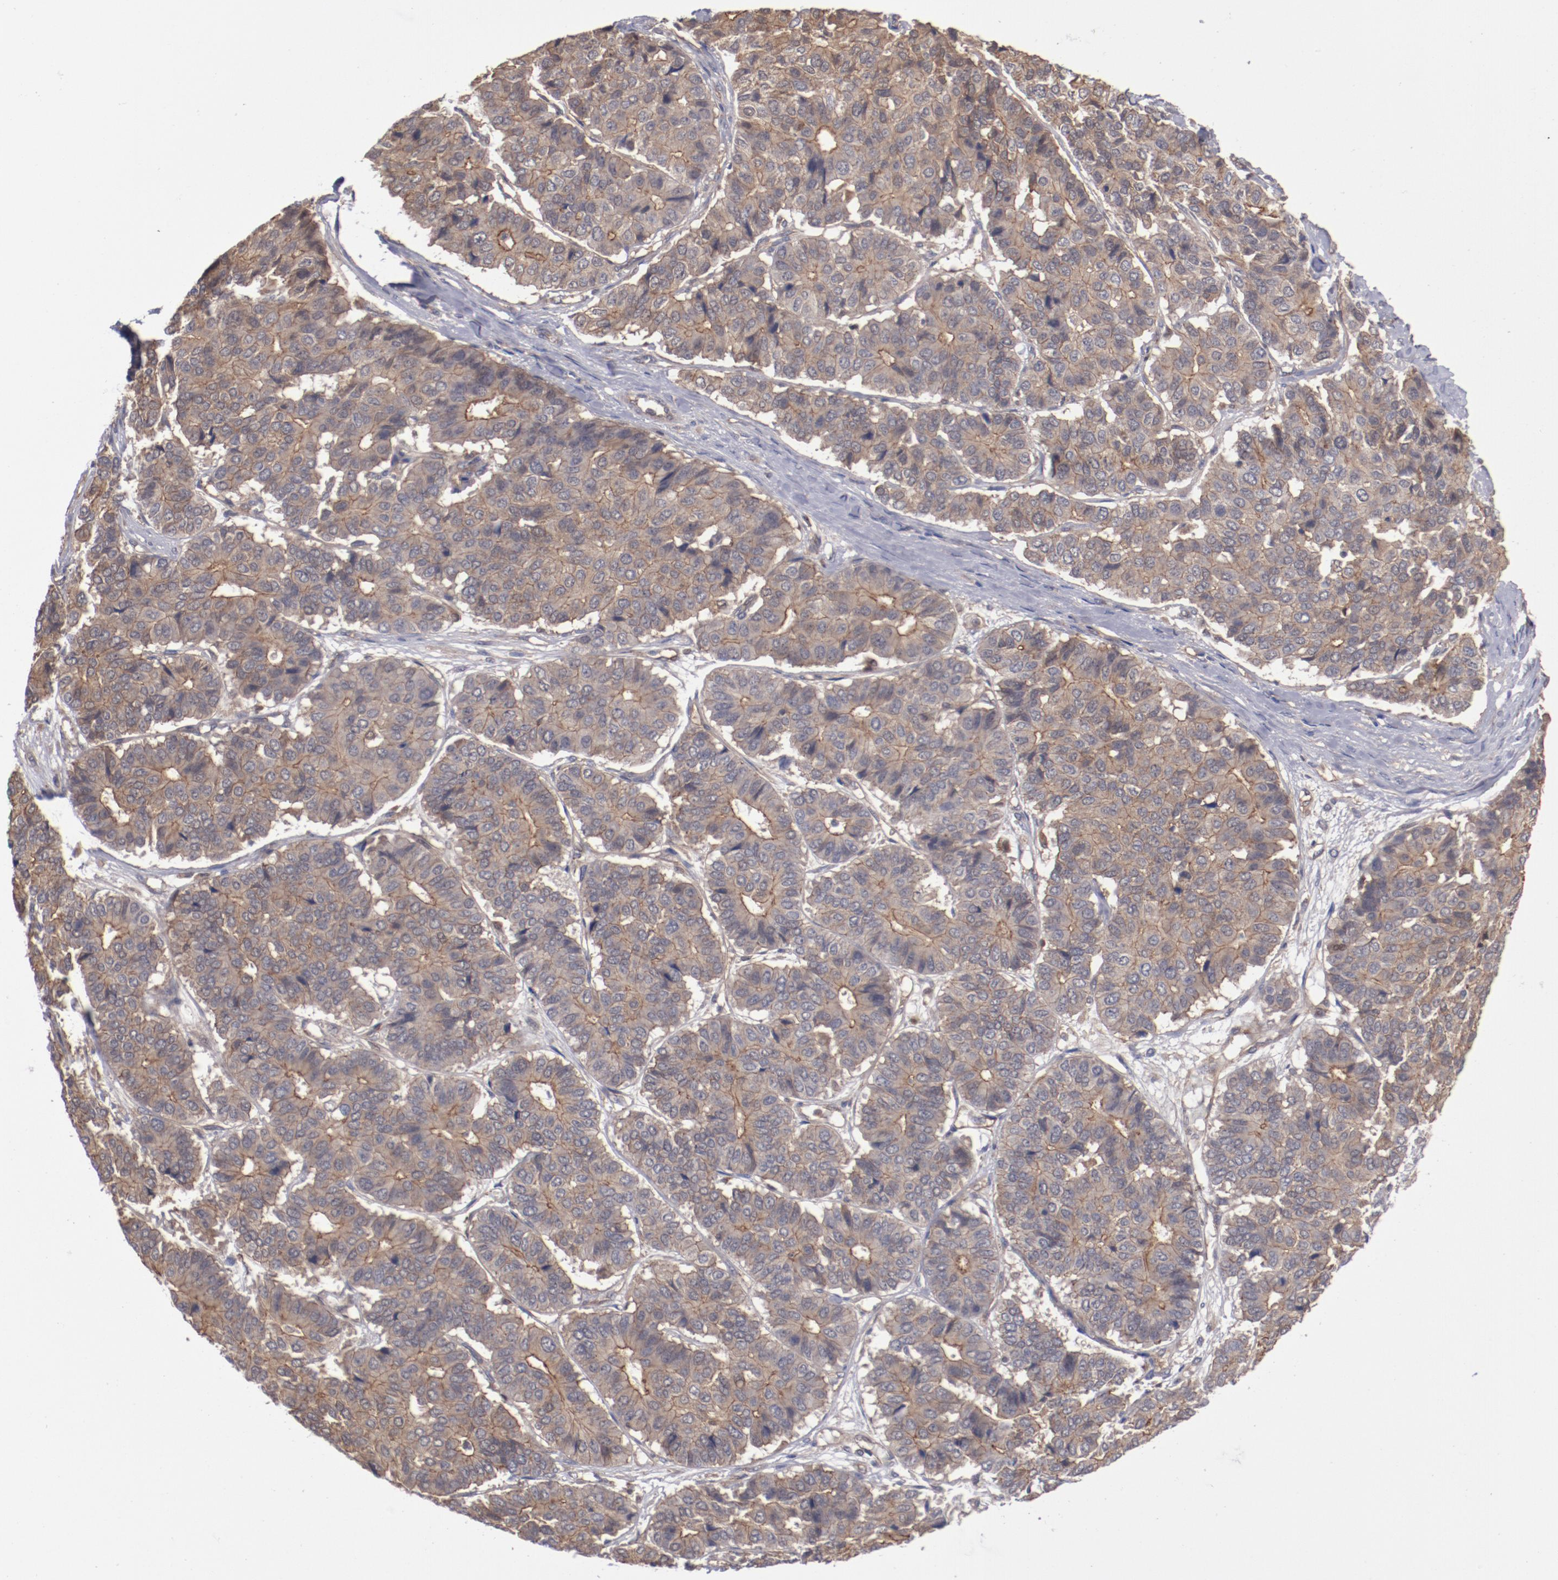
{"staining": {"intensity": "moderate", "quantity": ">75%", "location": "cytoplasmic/membranous"}, "tissue": "pancreatic cancer", "cell_type": "Tumor cells", "image_type": "cancer", "snomed": [{"axis": "morphology", "description": "Adenocarcinoma, NOS"}, {"axis": "topography", "description": "Pancreas"}], "caption": "Immunohistochemical staining of adenocarcinoma (pancreatic) reveals medium levels of moderate cytoplasmic/membranous positivity in approximately >75% of tumor cells.", "gene": "DNAAF2", "patient": {"sex": "male", "age": 50}}